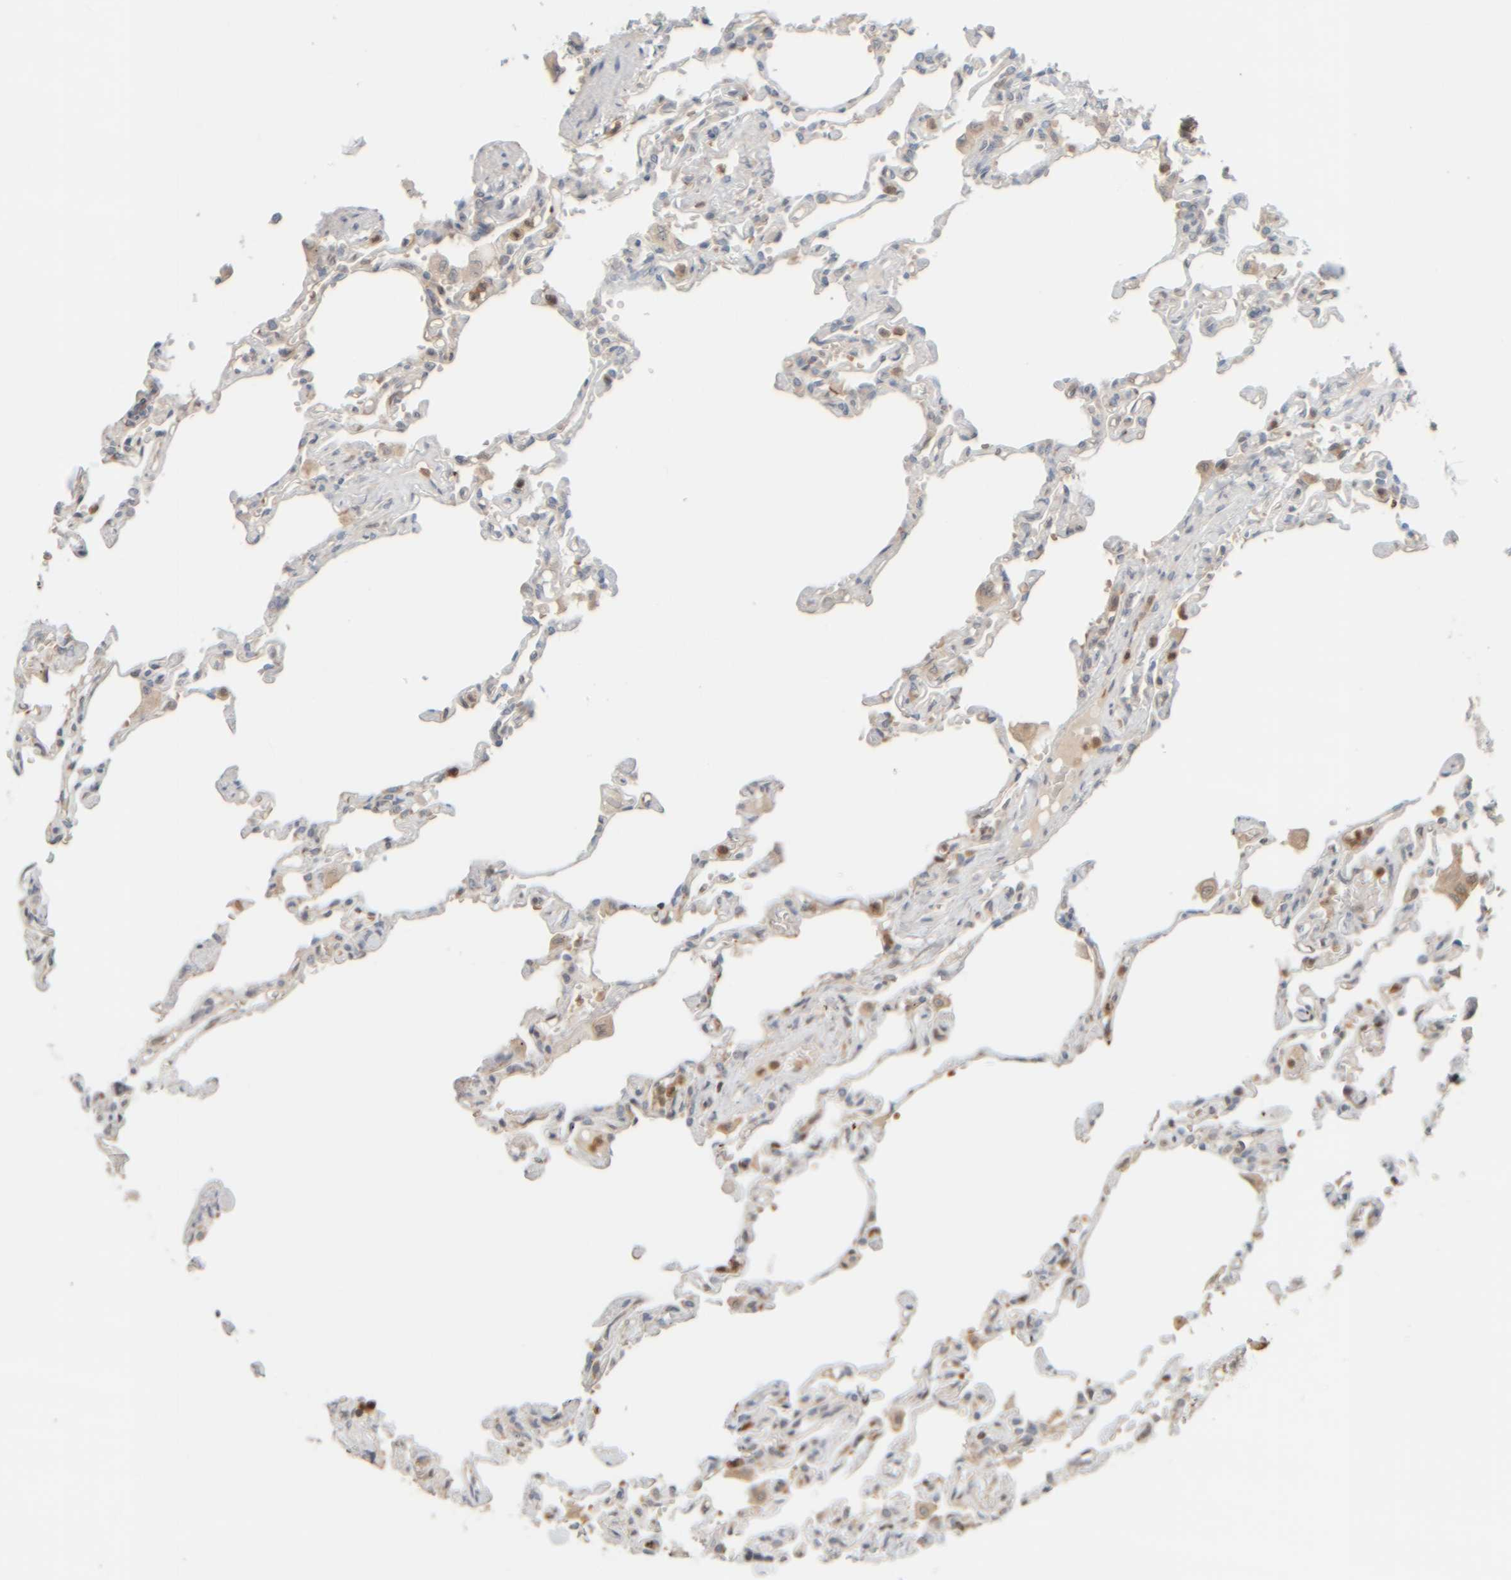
{"staining": {"intensity": "weak", "quantity": "25%-75%", "location": "cytoplasmic/membranous"}, "tissue": "lung", "cell_type": "Alveolar cells", "image_type": "normal", "snomed": [{"axis": "morphology", "description": "Normal tissue, NOS"}, {"axis": "topography", "description": "Lung"}], "caption": "Protein positivity by immunohistochemistry (IHC) reveals weak cytoplasmic/membranous positivity in approximately 25%-75% of alveolar cells in unremarkable lung. Using DAB (brown) and hematoxylin (blue) stains, captured at high magnification using brightfield microscopy.", "gene": "AARSD1", "patient": {"sex": "male", "age": 21}}